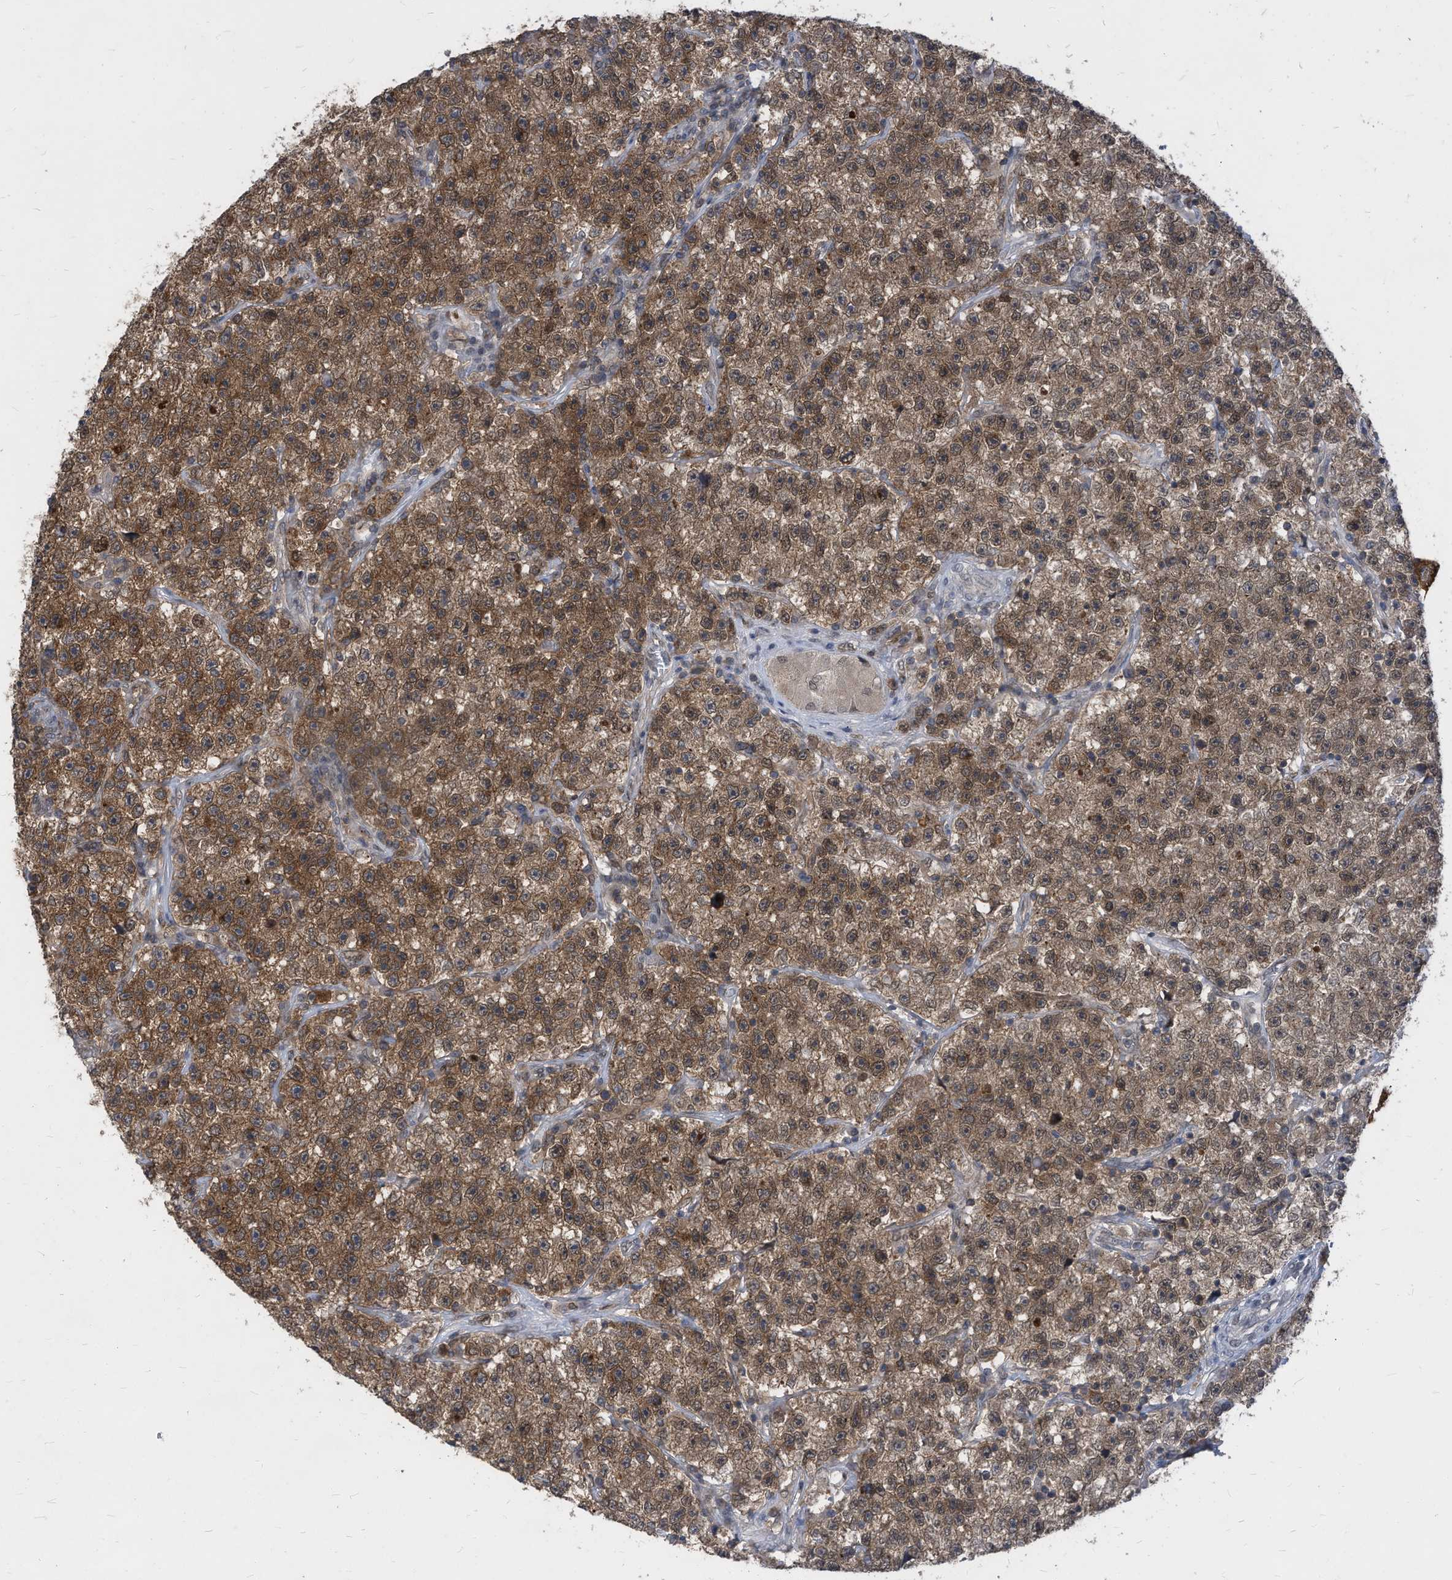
{"staining": {"intensity": "moderate", "quantity": ">75%", "location": "cytoplasmic/membranous,nuclear"}, "tissue": "testis cancer", "cell_type": "Tumor cells", "image_type": "cancer", "snomed": [{"axis": "morphology", "description": "Seminoma, NOS"}, {"axis": "topography", "description": "Testis"}], "caption": "Protein staining exhibits moderate cytoplasmic/membranous and nuclear positivity in approximately >75% of tumor cells in testis cancer. The staining is performed using DAB (3,3'-diaminobenzidine) brown chromogen to label protein expression. The nuclei are counter-stained blue using hematoxylin.", "gene": "KPNB1", "patient": {"sex": "male", "age": 22}}